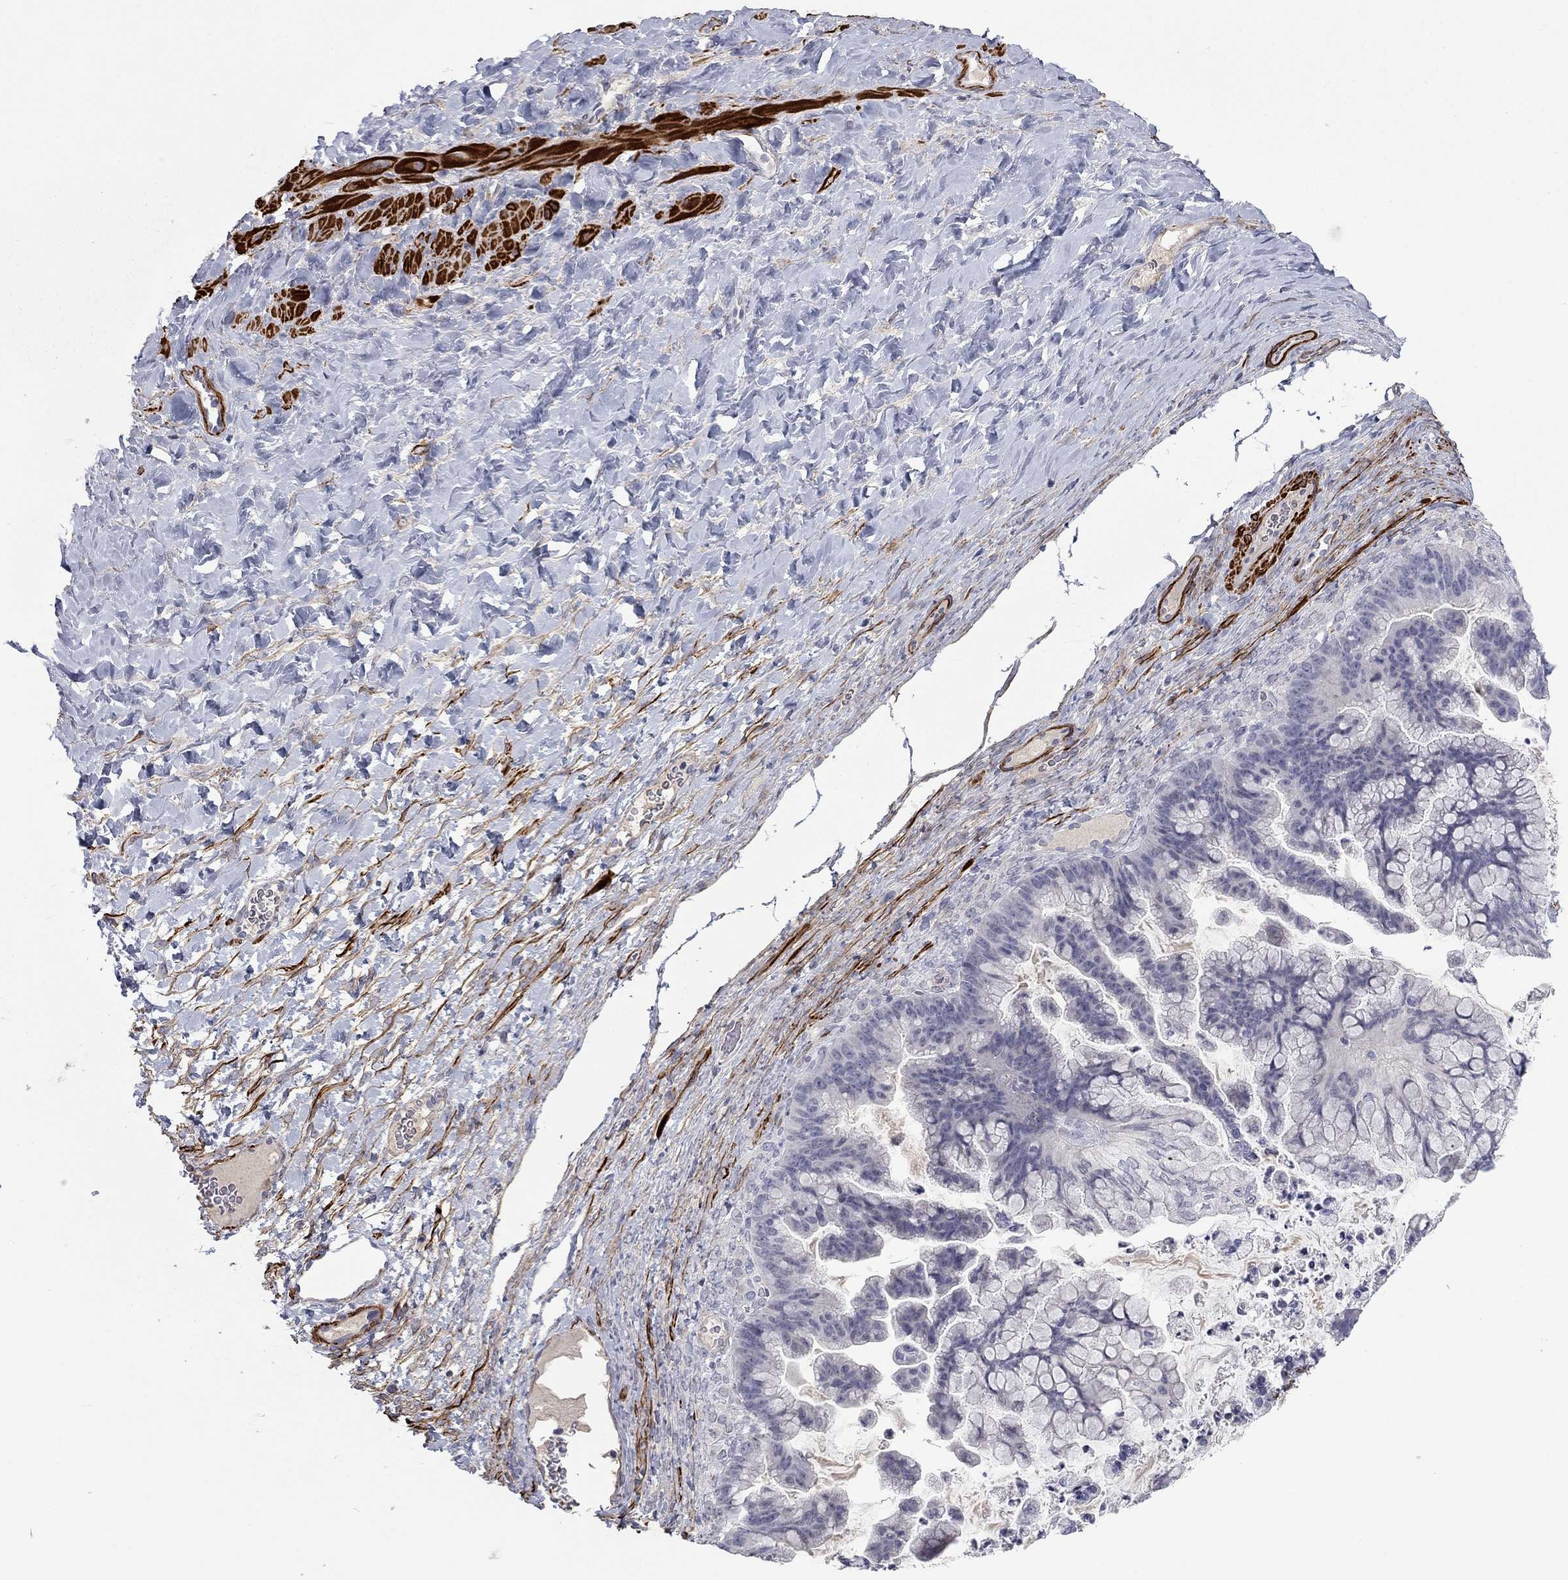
{"staining": {"intensity": "negative", "quantity": "none", "location": "none"}, "tissue": "ovarian cancer", "cell_type": "Tumor cells", "image_type": "cancer", "snomed": [{"axis": "morphology", "description": "Cystadenocarcinoma, mucinous, NOS"}, {"axis": "topography", "description": "Ovary"}], "caption": "This is an immunohistochemistry (IHC) histopathology image of human ovarian mucinous cystadenocarcinoma. There is no expression in tumor cells.", "gene": "IP6K3", "patient": {"sex": "female", "age": 67}}